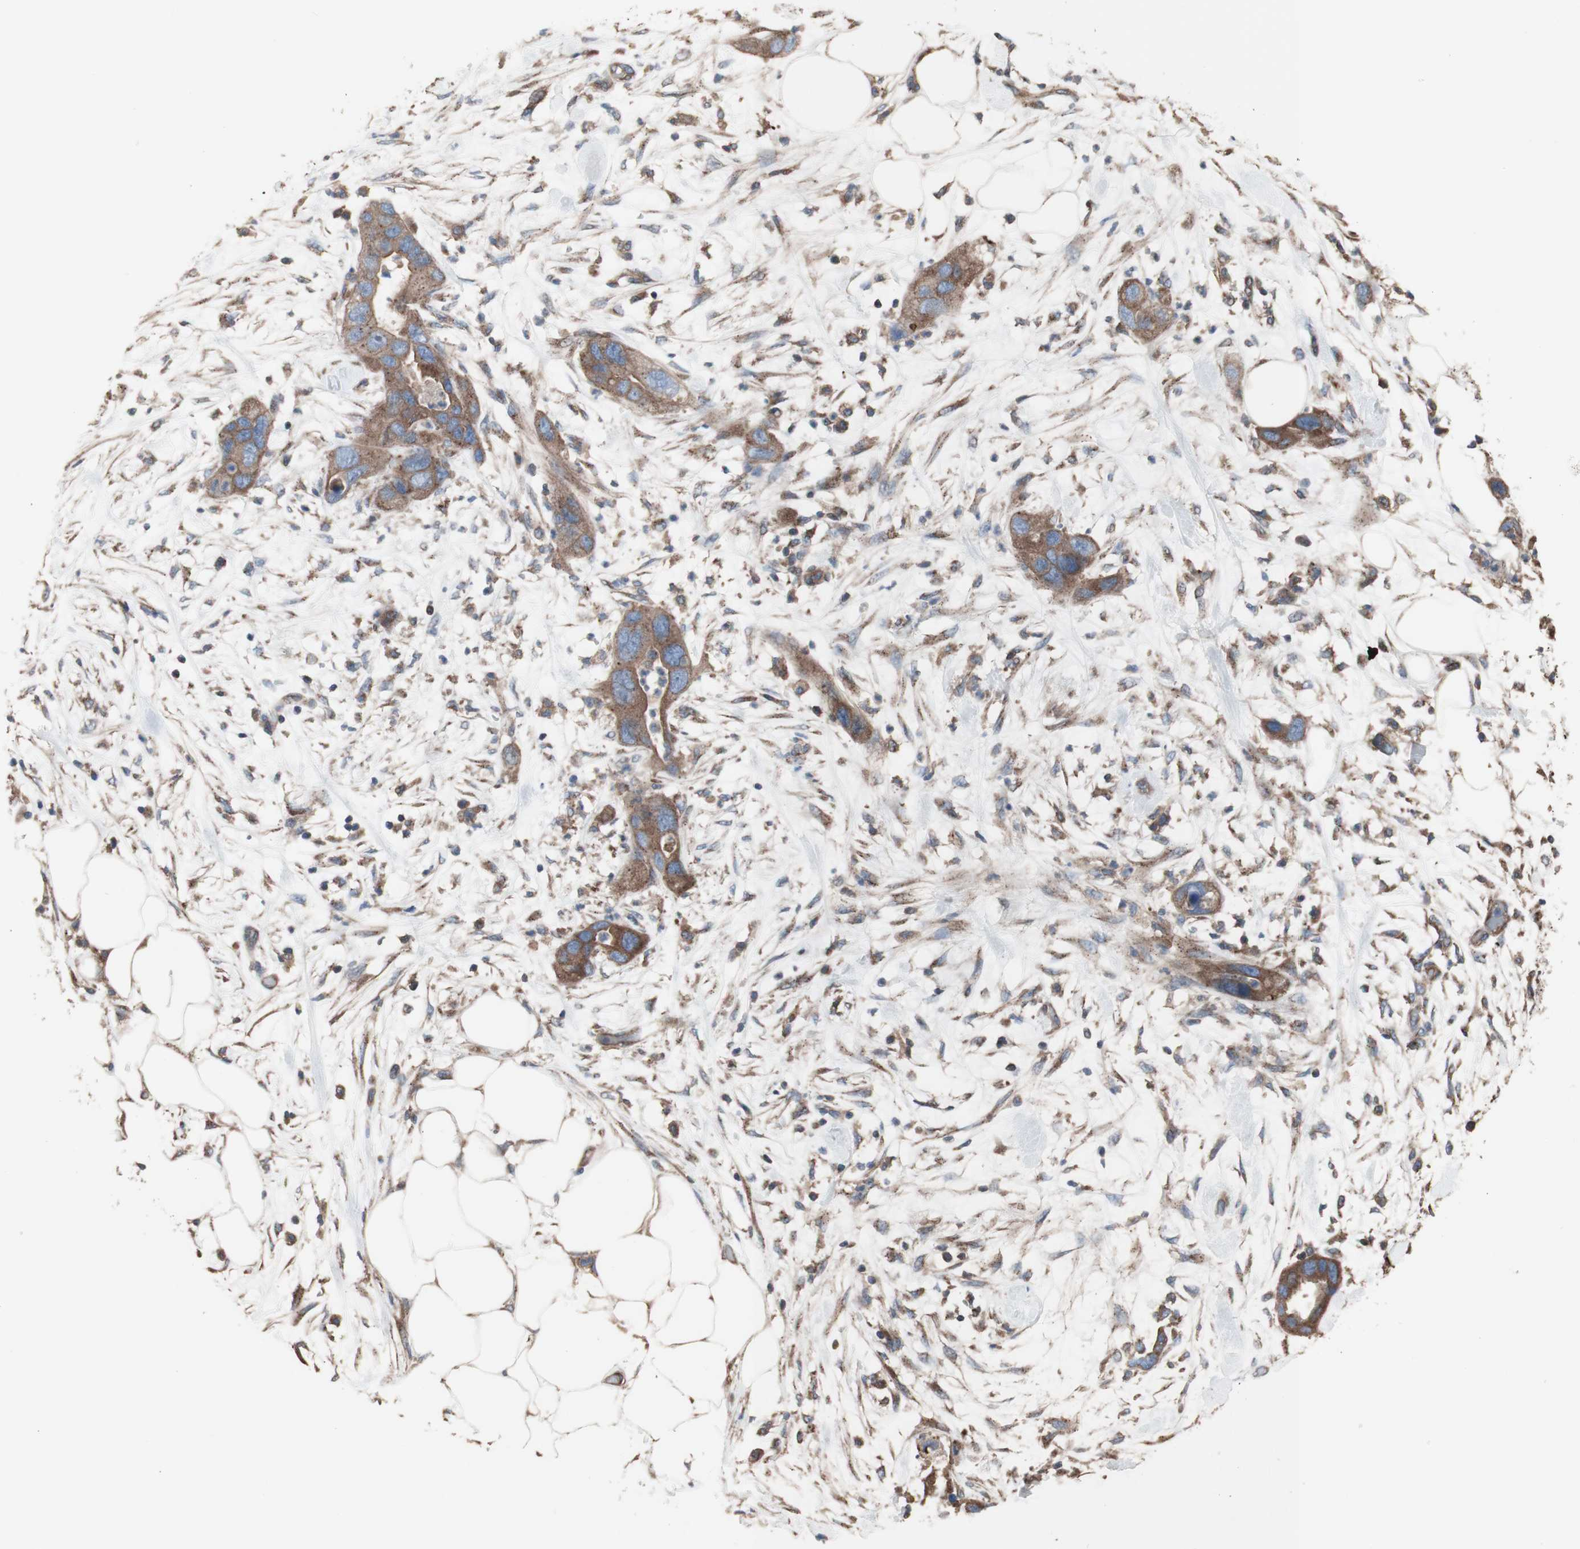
{"staining": {"intensity": "moderate", "quantity": ">75%", "location": "cytoplasmic/membranous"}, "tissue": "pancreatic cancer", "cell_type": "Tumor cells", "image_type": "cancer", "snomed": [{"axis": "morphology", "description": "Adenocarcinoma, NOS"}, {"axis": "topography", "description": "Pancreas"}], "caption": "This micrograph reveals IHC staining of adenocarcinoma (pancreatic), with medium moderate cytoplasmic/membranous positivity in about >75% of tumor cells.", "gene": "COPB1", "patient": {"sex": "female", "age": 71}}